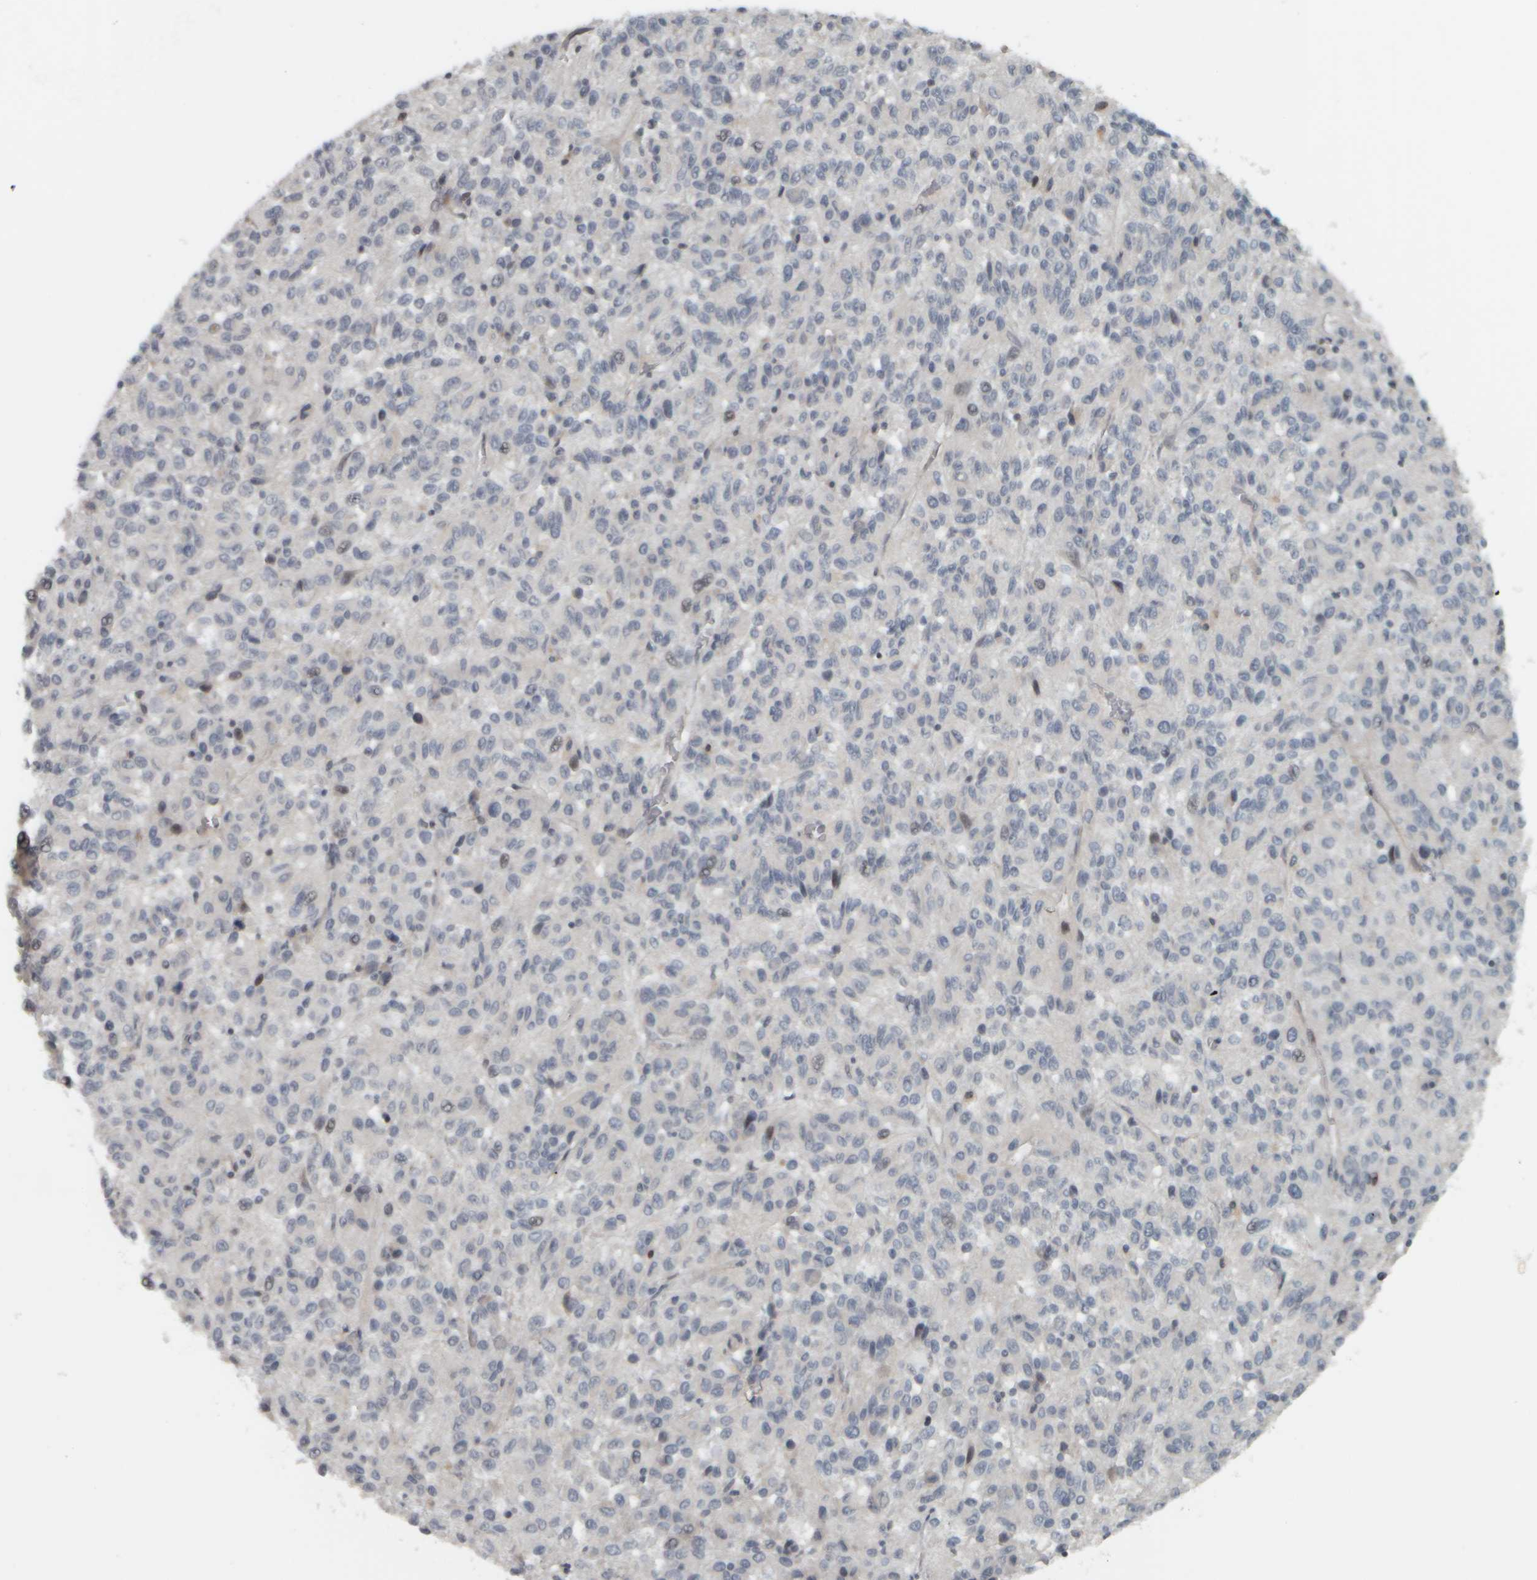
{"staining": {"intensity": "negative", "quantity": "none", "location": "none"}, "tissue": "melanoma", "cell_type": "Tumor cells", "image_type": "cancer", "snomed": [{"axis": "morphology", "description": "Malignant melanoma, Metastatic site"}, {"axis": "topography", "description": "Lung"}], "caption": "Immunohistochemistry (IHC) of human malignant melanoma (metastatic site) exhibits no expression in tumor cells. (Stains: DAB IHC with hematoxylin counter stain, Microscopy: brightfield microscopy at high magnification).", "gene": "NAPG", "patient": {"sex": "male", "age": 64}}